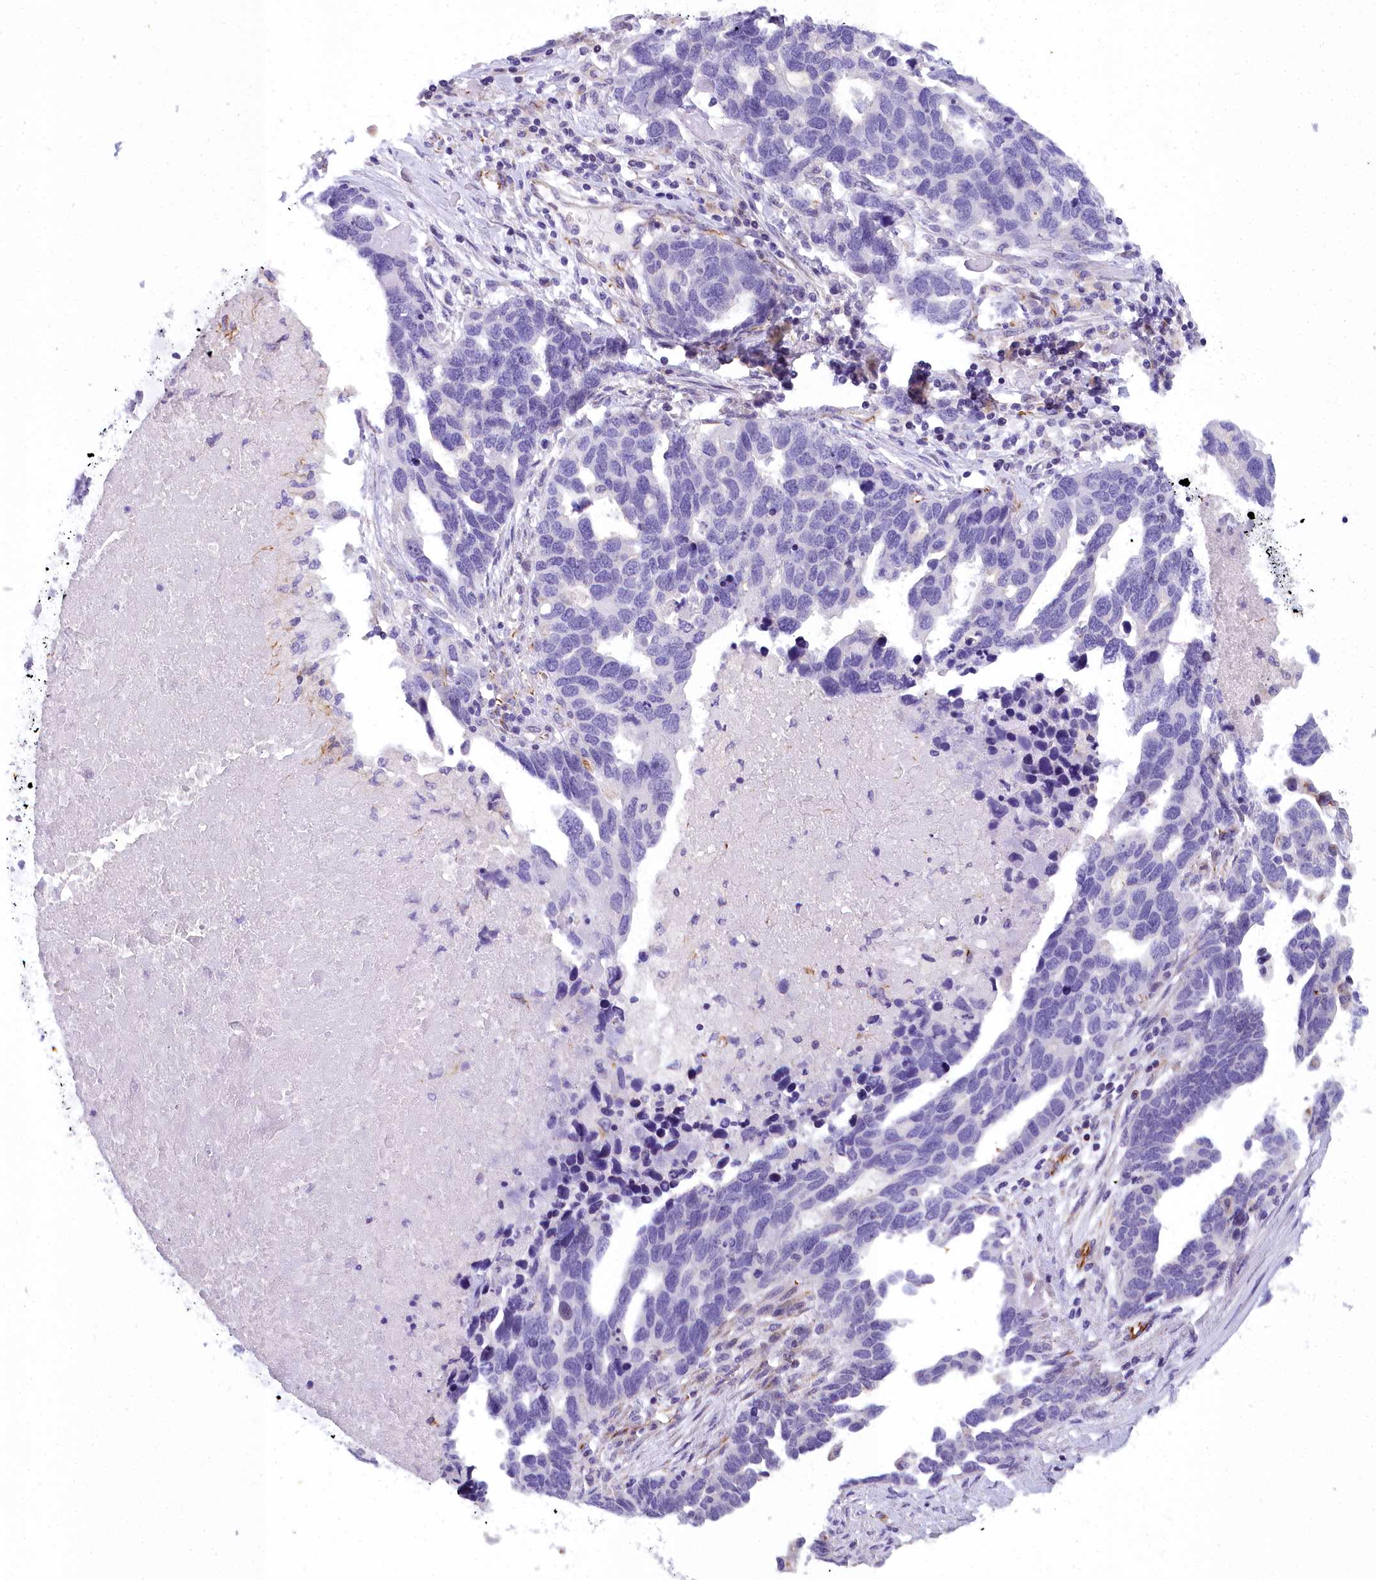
{"staining": {"intensity": "negative", "quantity": "none", "location": "none"}, "tissue": "ovarian cancer", "cell_type": "Tumor cells", "image_type": "cancer", "snomed": [{"axis": "morphology", "description": "Cystadenocarcinoma, serous, NOS"}, {"axis": "topography", "description": "Ovary"}], "caption": "Protein analysis of ovarian cancer reveals no significant positivity in tumor cells.", "gene": "TIMM22", "patient": {"sex": "female", "age": 54}}